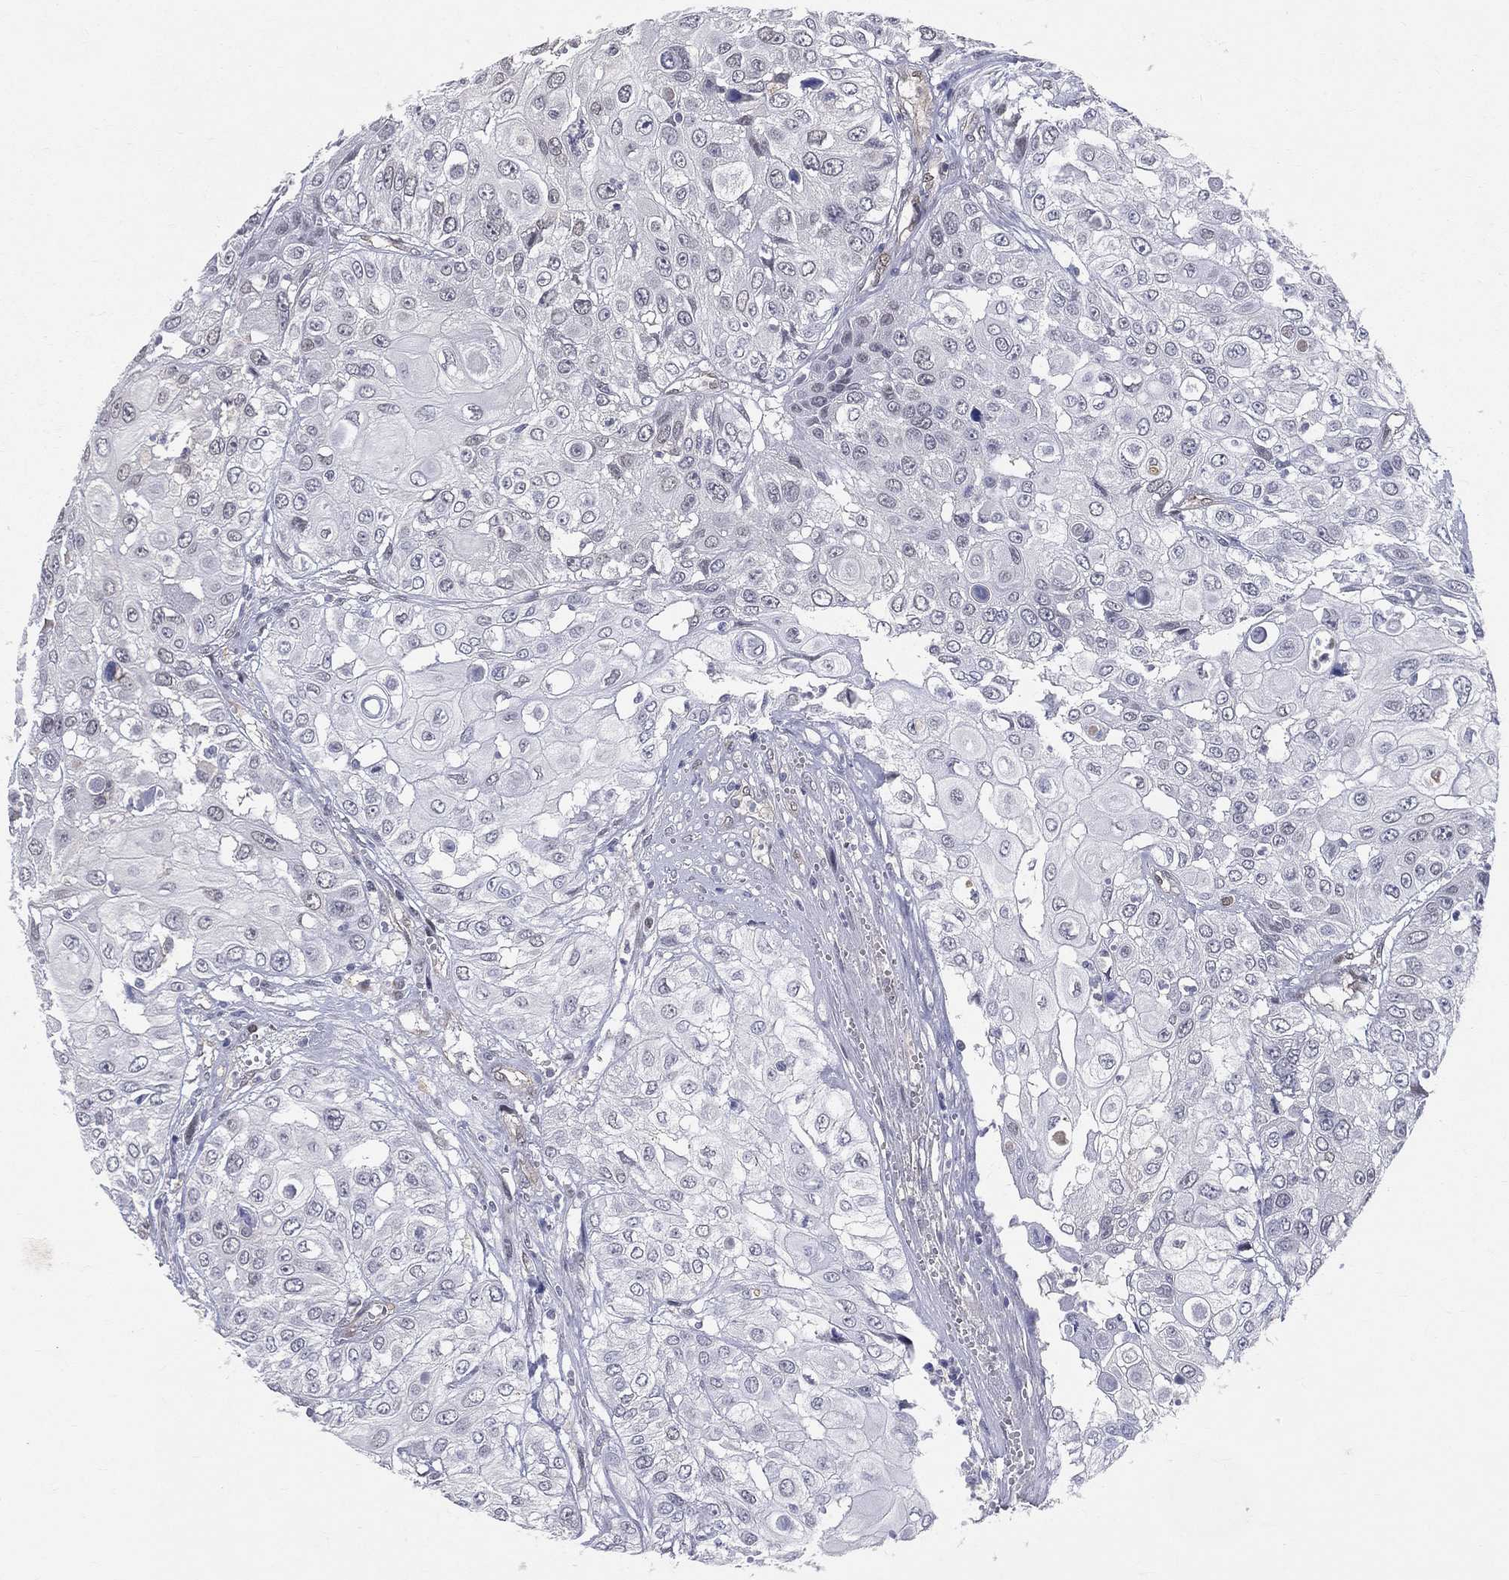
{"staining": {"intensity": "negative", "quantity": "none", "location": "none"}, "tissue": "urothelial cancer", "cell_type": "Tumor cells", "image_type": "cancer", "snomed": [{"axis": "morphology", "description": "Urothelial carcinoma, High grade"}, {"axis": "topography", "description": "Urinary bladder"}], "caption": "Immunohistochemistry photomicrograph of urothelial cancer stained for a protein (brown), which exhibits no positivity in tumor cells.", "gene": "GMPR2", "patient": {"sex": "female", "age": 79}}